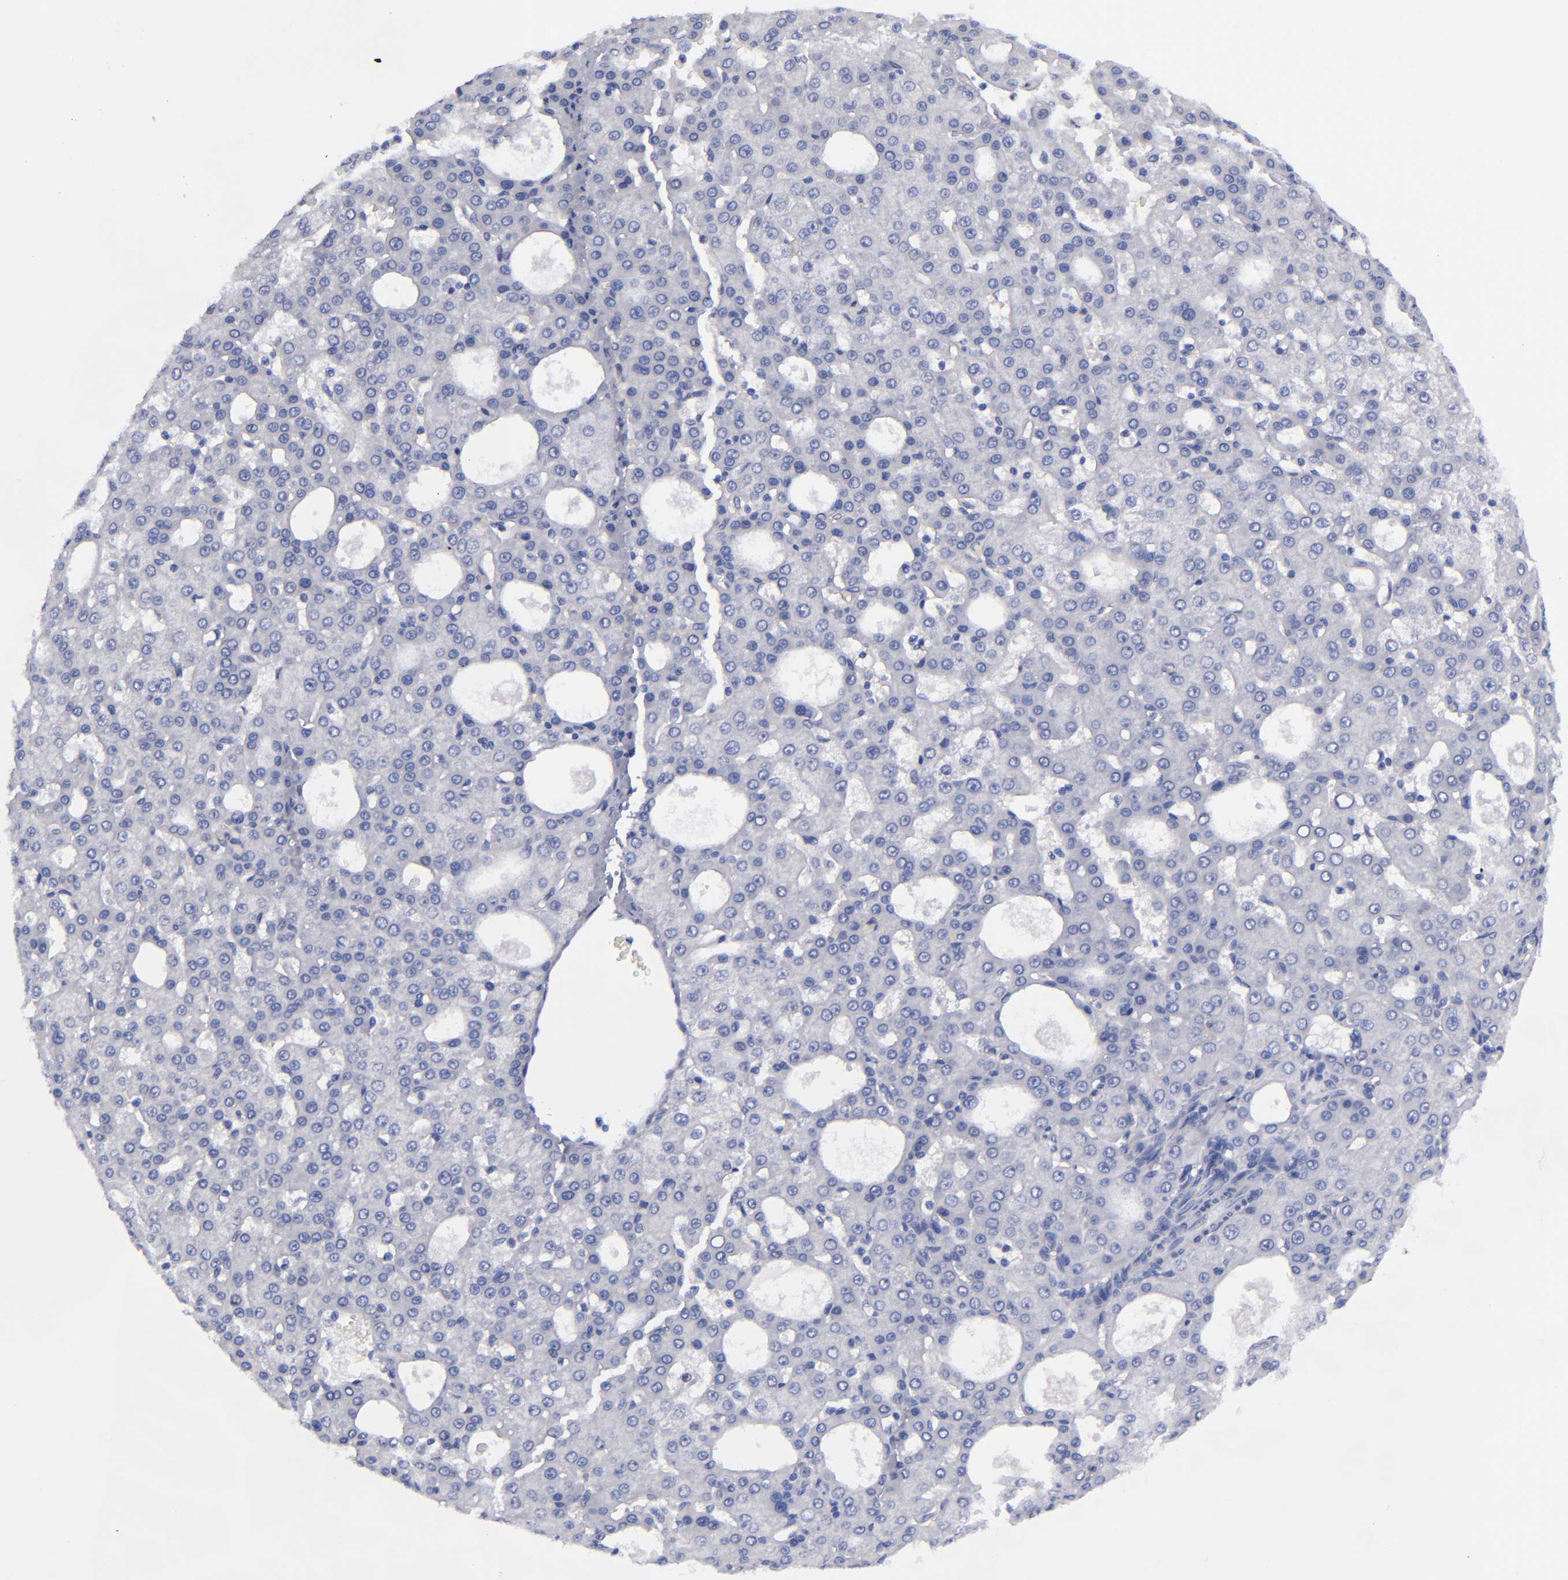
{"staining": {"intensity": "negative", "quantity": "none", "location": "none"}, "tissue": "liver cancer", "cell_type": "Tumor cells", "image_type": "cancer", "snomed": [{"axis": "morphology", "description": "Carcinoma, Hepatocellular, NOS"}, {"axis": "topography", "description": "Liver"}], "caption": "IHC of hepatocellular carcinoma (liver) reveals no staining in tumor cells.", "gene": "MCM7", "patient": {"sex": "male", "age": 47}}